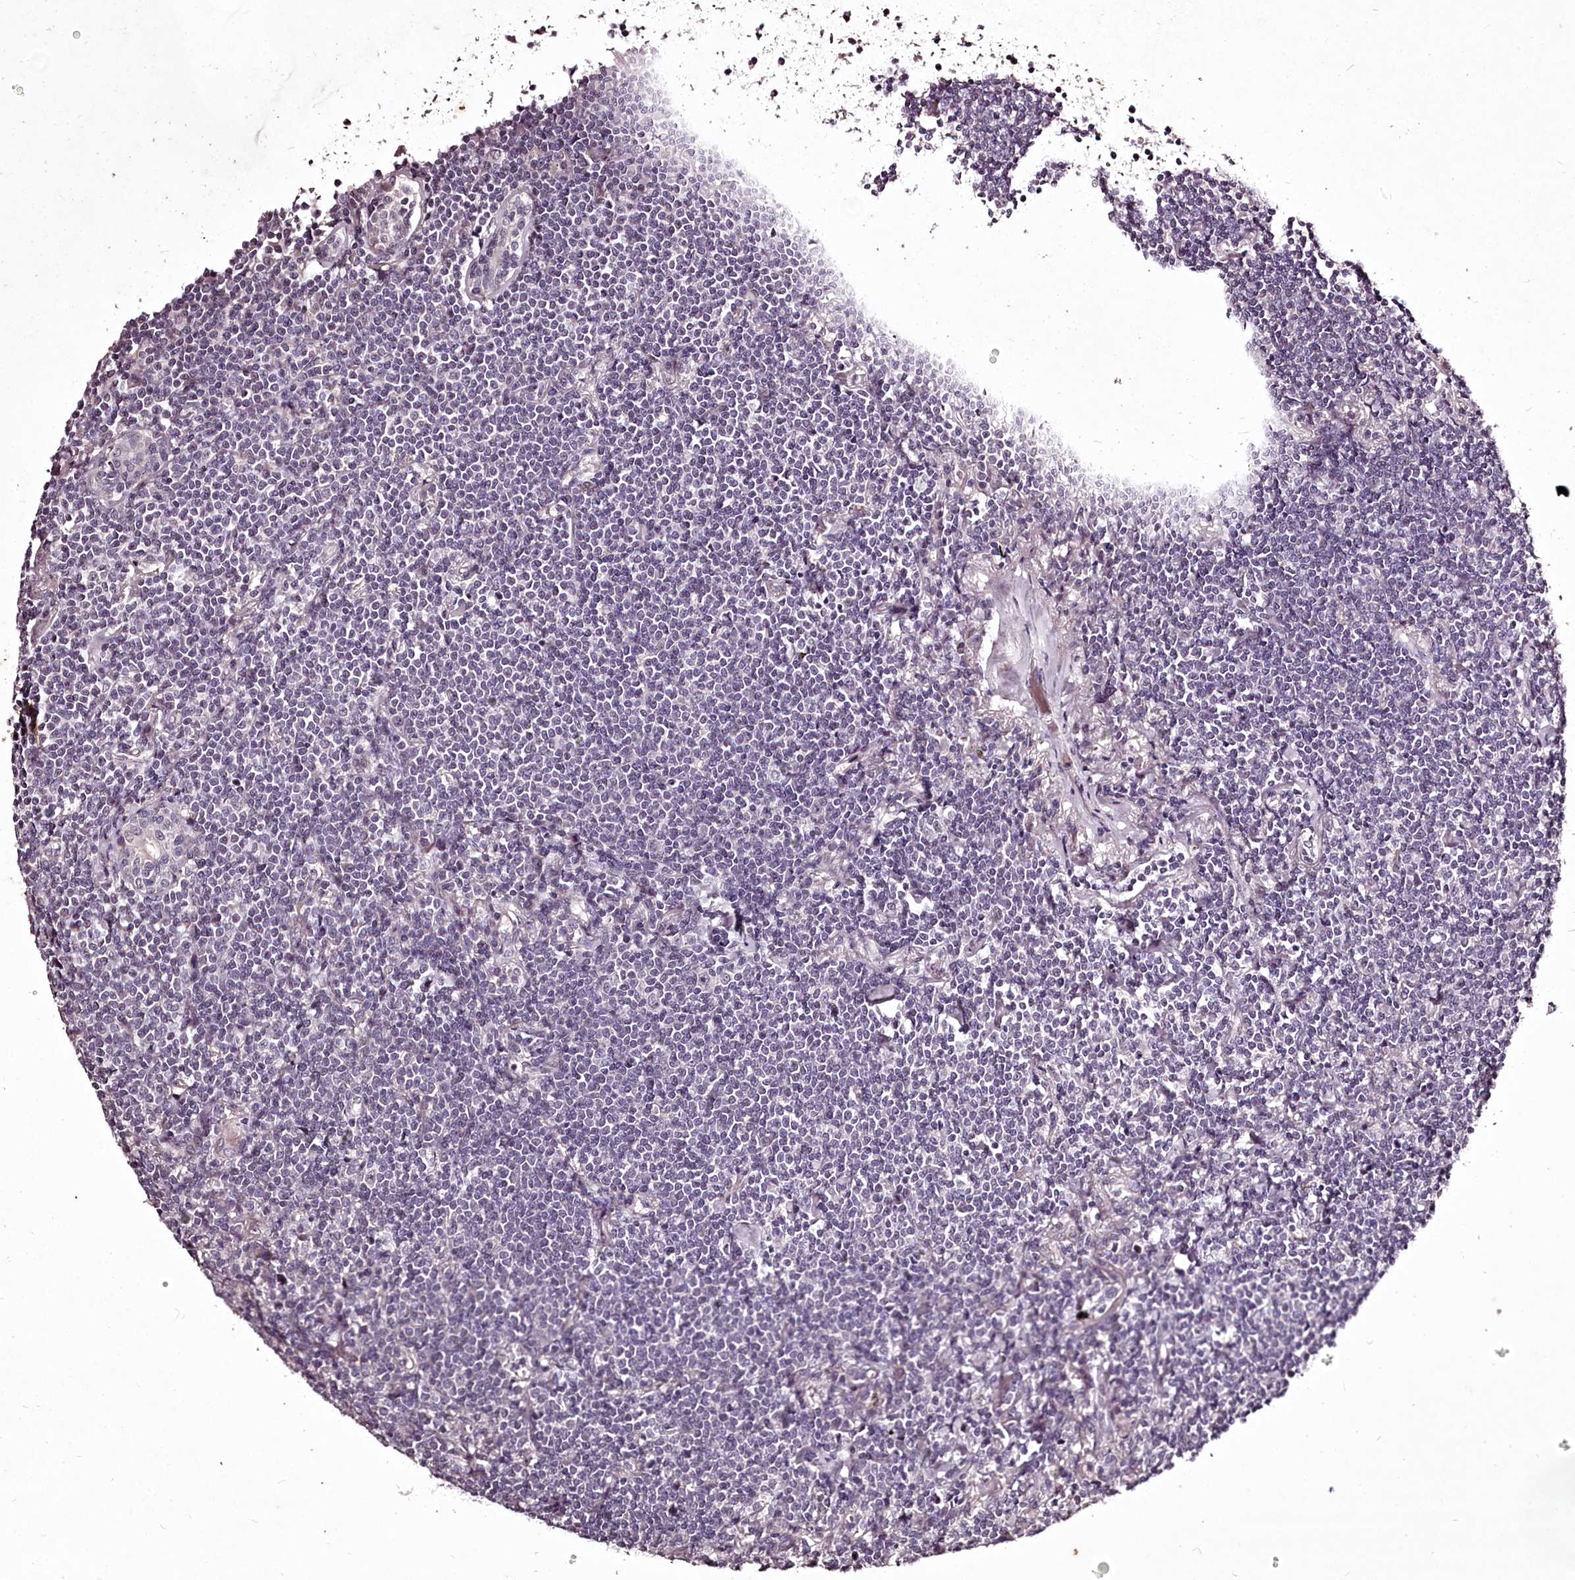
{"staining": {"intensity": "negative", "quantity": "none", "location": "none"}, "tissue": "lymphoma", "cell_type": "Tumor cells", "image_type": "cancer", "snomed": [{"axis": "morphology", "description": "Malignant lymphoma, non-Hodgkin's type, Low grade"}, {"axis": "topography", "description": "Lung"}], "caption": "A high-resolution image shows immunohistochemistry (IHC) staining of lymphoma, which exhibits no significant positivity in tumor cells. (Stains: DAB IHC with hematoxylin counter stain, Microscopy: brightfield microscopy at high magnification).", "gene": "C1orf56", "patient": {"sex": "female", "age": 71}}